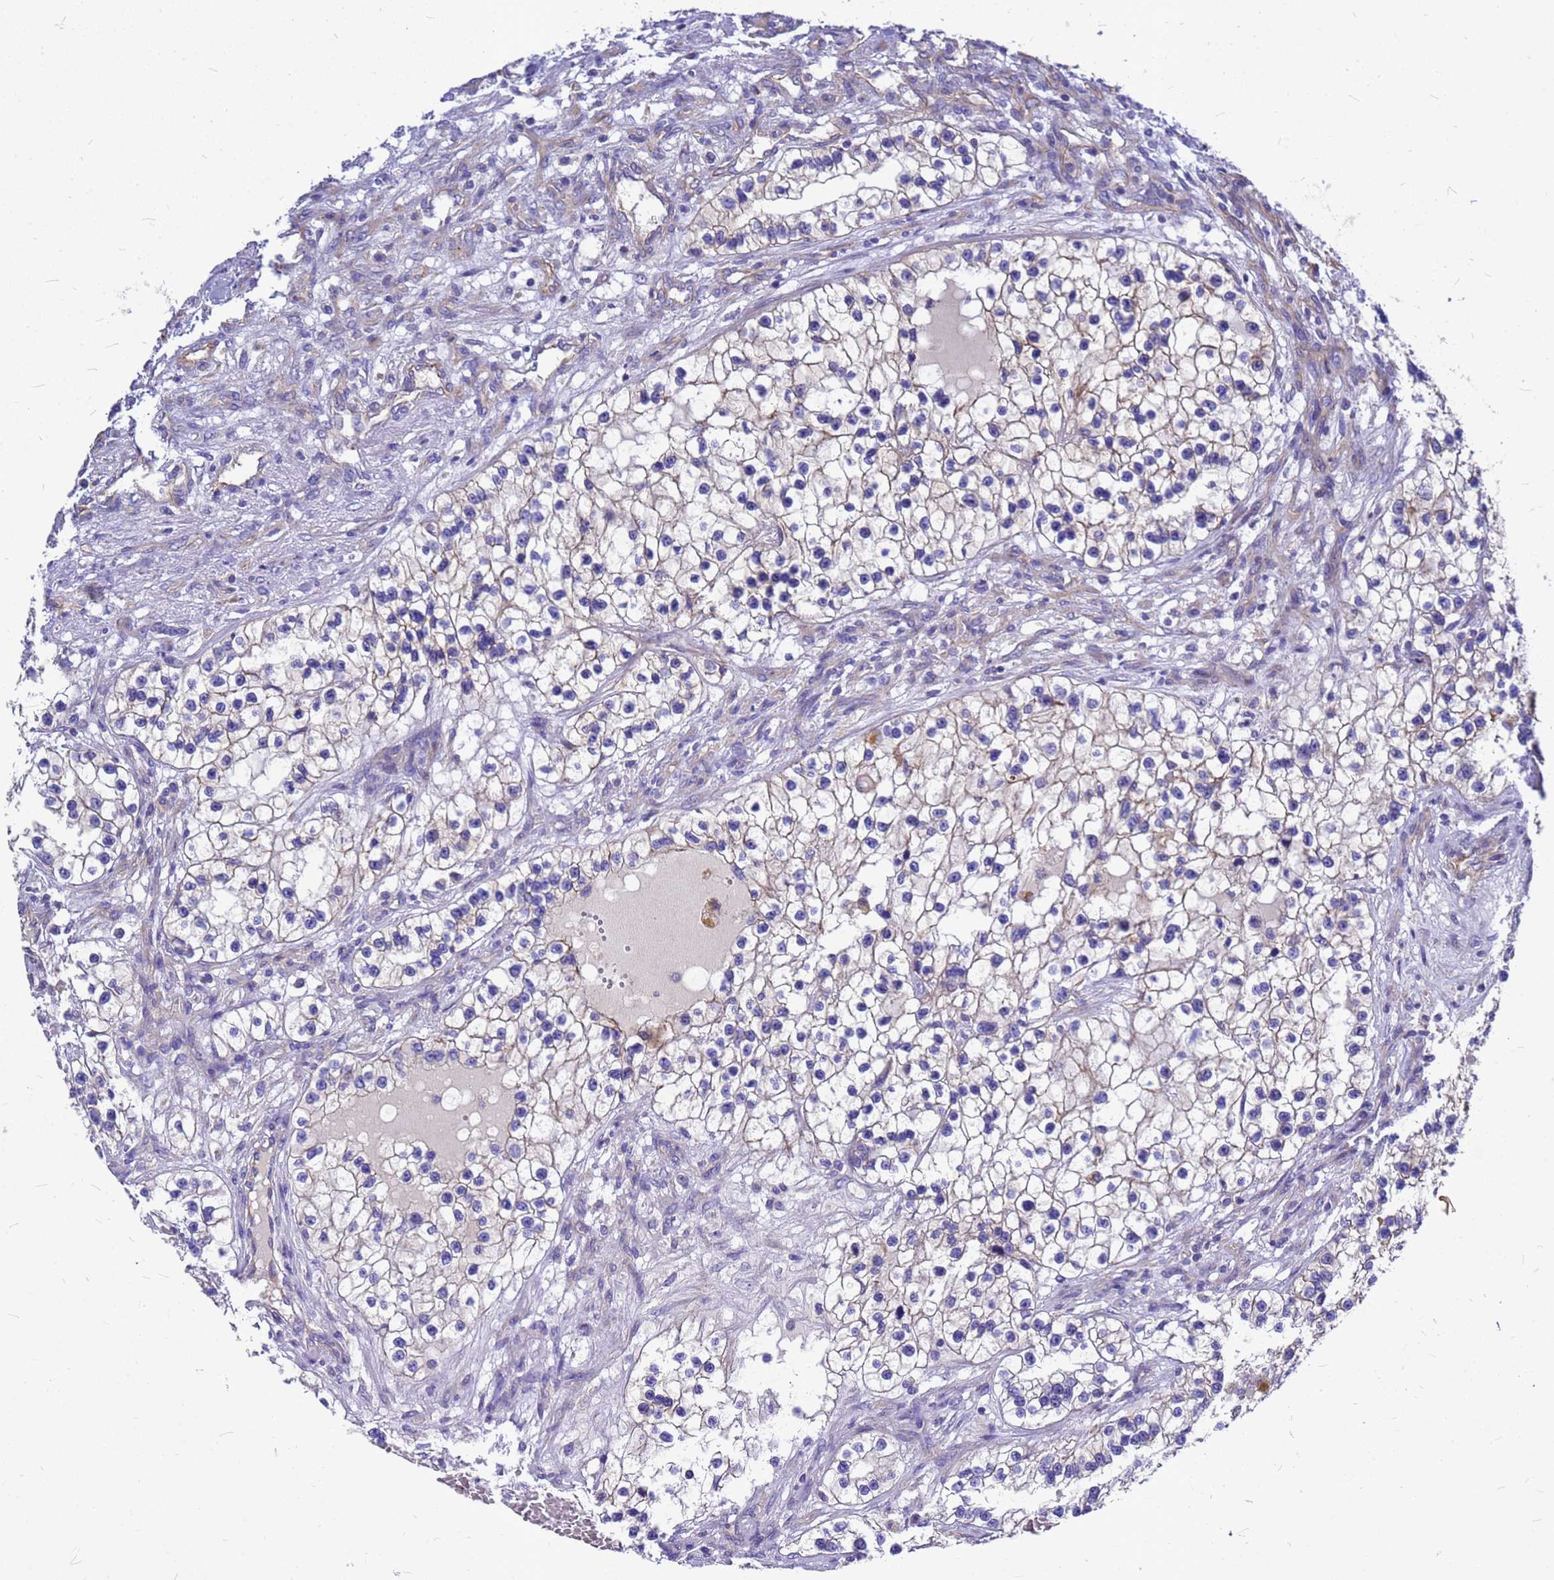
{"staining": {"intensity": "negative", "quantity": "none", "location": "none"}, "tissue": "renal cancer", "cell_type": "Tumor cells", "image_type": "cancer", "snomed": [{"axis": "morphology", "description": "Adenocarcinoma, NOS"}, {"axis": "topography", "description": "Kidney"}], "caption": "IHC of renal adenocarcinoma demonstrates no staining in tumor cells.", "gene": "FBXW5", "patient": {"sex": "female", "age": 57}}